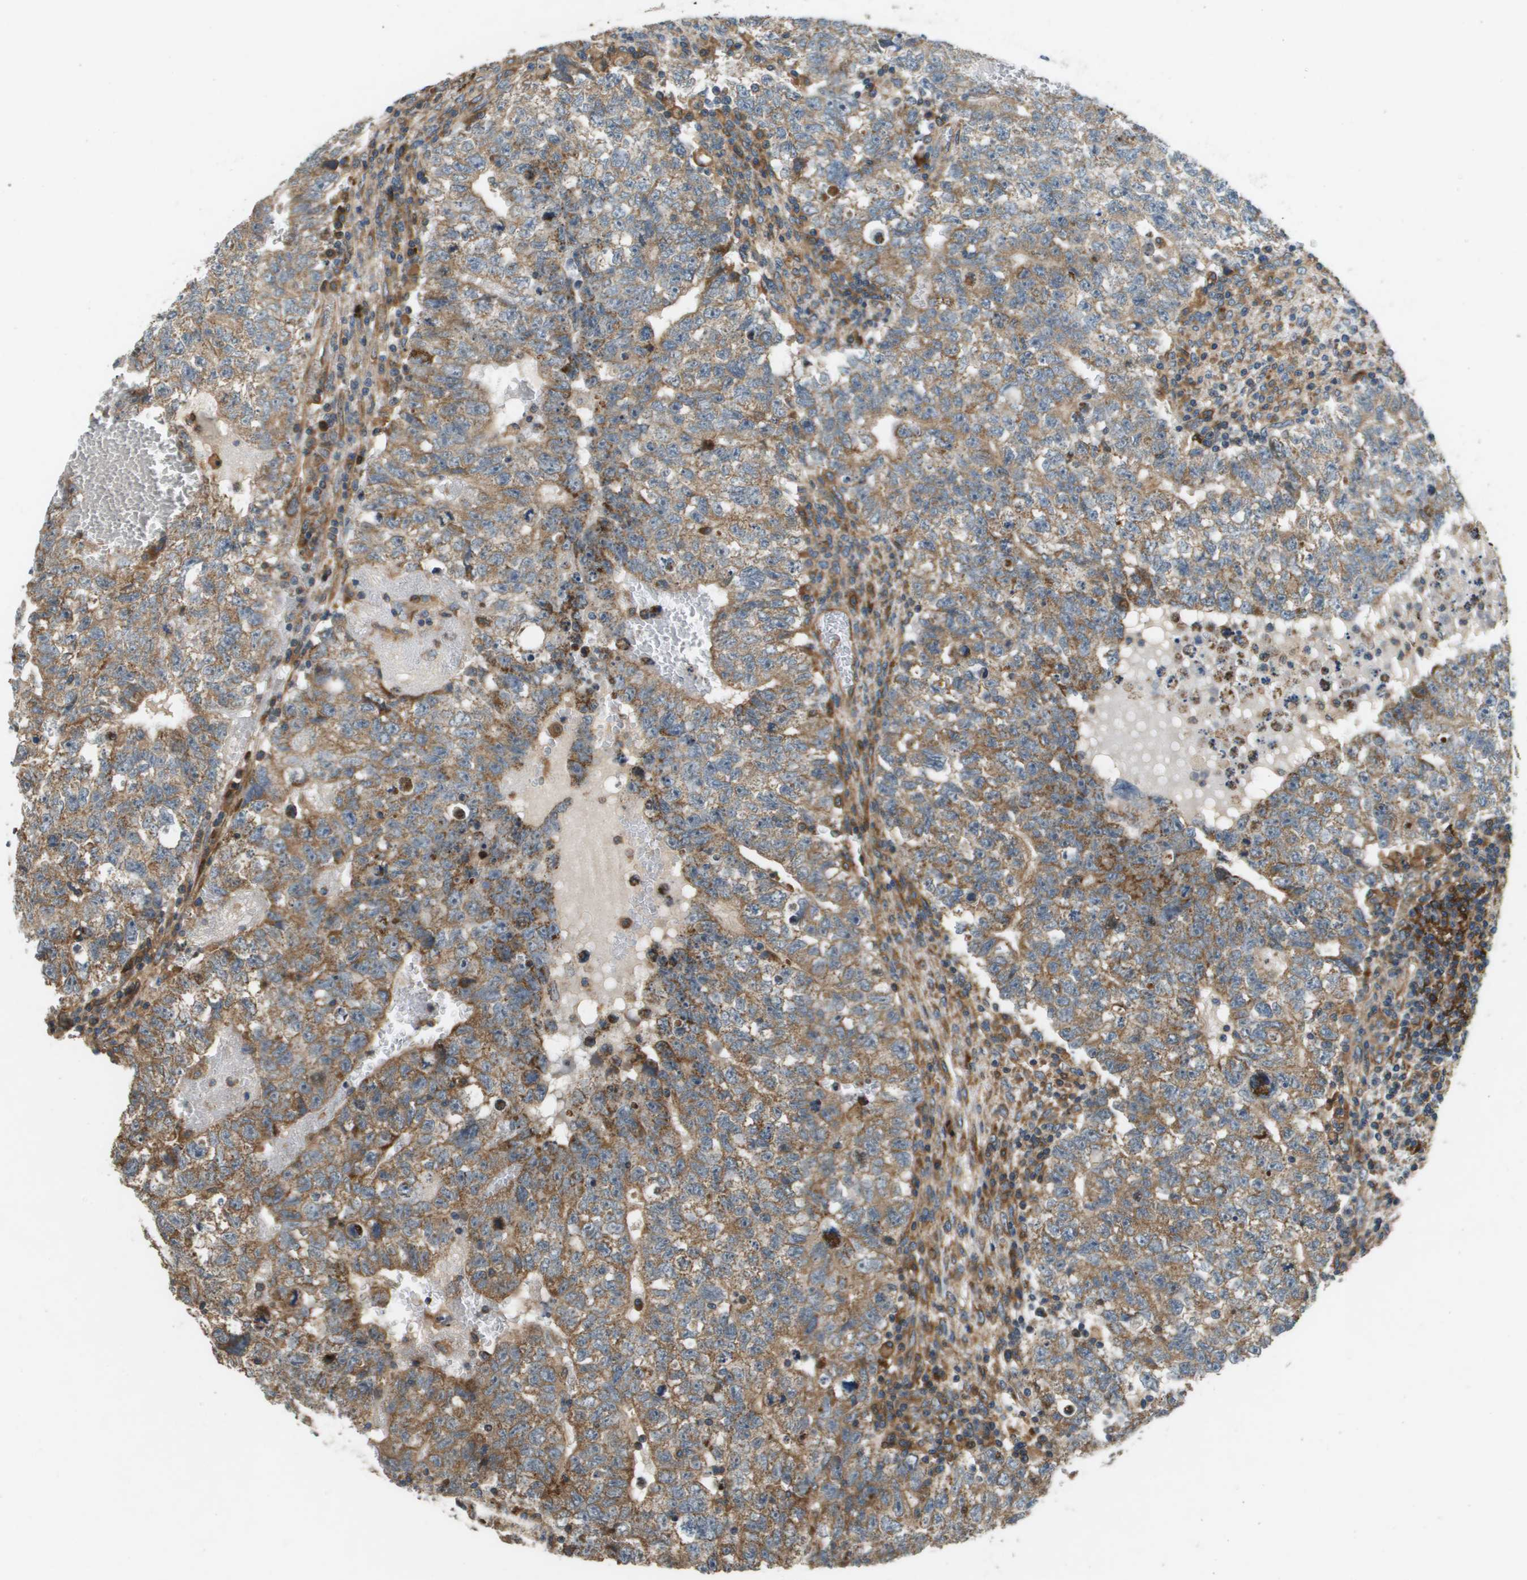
{"staining": {"intensity": "moderate", "quantity": "25%-75%", "location": "cytoplasmic/membranous"}, "tissue": "testis cancer", "cell_type": "Tumor cells", "image_type": "cancer", "snomed": [{"axis": "morphology", "description": "Seminoma, NOS"}, {"axis": "morphology", "description": "Carcinoma, Embryonal, NOS"}, {"axis": "topography", "description": "Testis"}], "caption": "The photomicrograph shows a brown stain indicating the presence of a protein in the cytoplasmic/membranous of tumor cells in testis cancer. (DAB (3,3'-diaminobenzidine) IHC, brown staining for protein, blue staining for nuclei).", "gene": "SAMSN1", "patient": {"sex": "male", "age": 38}}